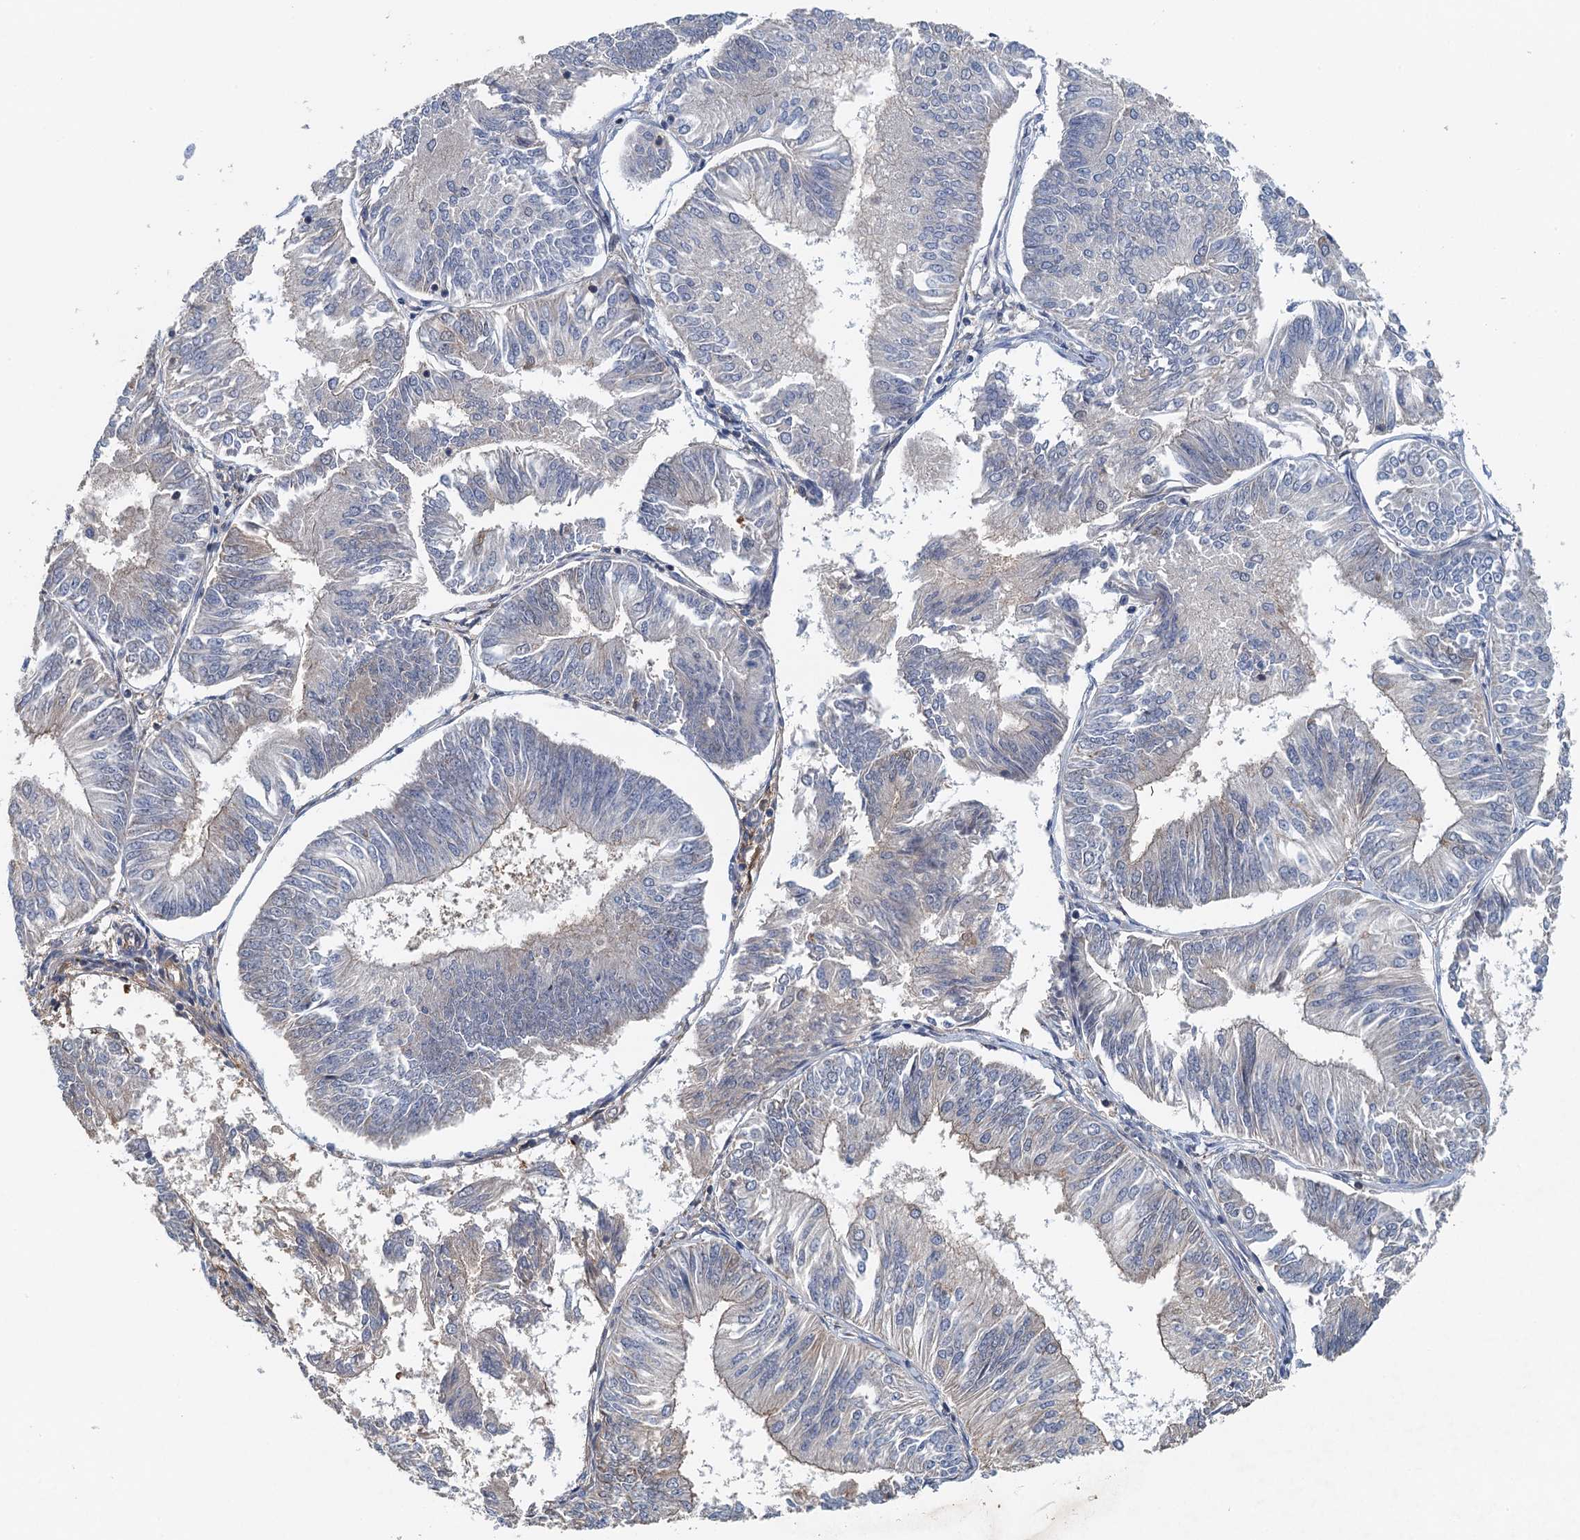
{"staining": {"intensity": "negative", "quantity": "none", "location": "none"}, "tissue": "endometrial cancer", "cell_type": "Tumor cells", "image_type": "cancer", "snomed": [{"axis": "morphology", "description": "Adenocarcinoma, NOS"}, {"axis": "topography", "description": "Endometrium"}], "caption": "Endometrial cancer stained for a protein using IHC demonstrates no staining tumor cells.", "gene": "RSAD2", "patient": {"sex": "female", "age": 58}}